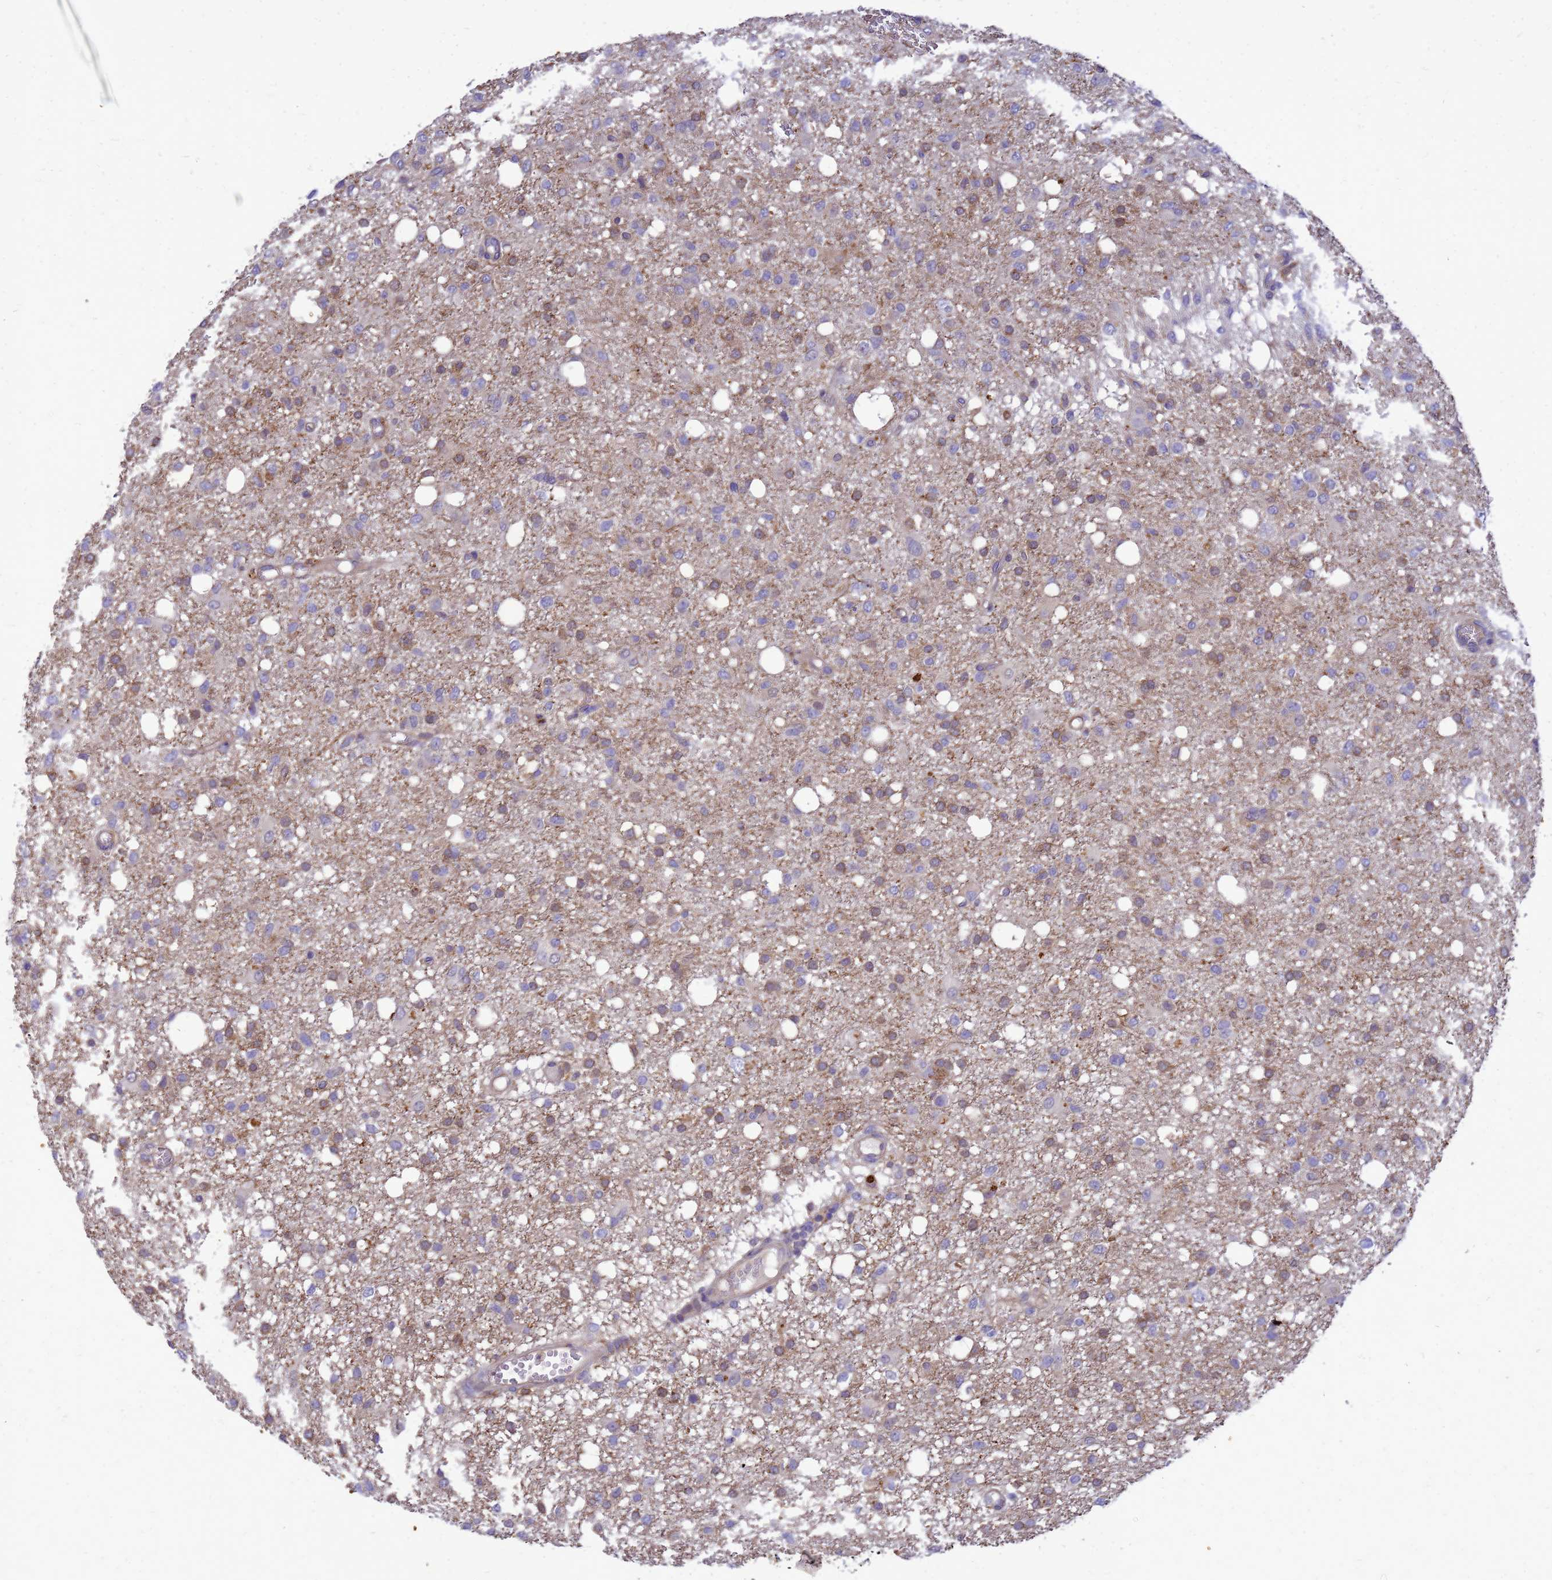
{"staining": {"intensity": "moderate", "quantity": "<25%", "location": "cytoplasmic/membranous"}, "tissue": "glioma", "cell_type": "Tumor cells", "image_type": "cancer", "snomed": [{"axis": "morphology", "description": "Glioma, malignant, High grade"}, {"axis": "topography", "description": "Brain"}], "caption": "Tumor cells display low levels of moderate cytoplasmic/membranous expression in approximately <25% of cells in glioma. The staining was performed using DAB (3,3'-diaminobenzidine) to visualize the protein expression in brown, while the nuclei were stained in blue with hematoxylin (Magnification: 20x).", "gene": "RNF215", "patient": {"sex": "female", "age": 59}}